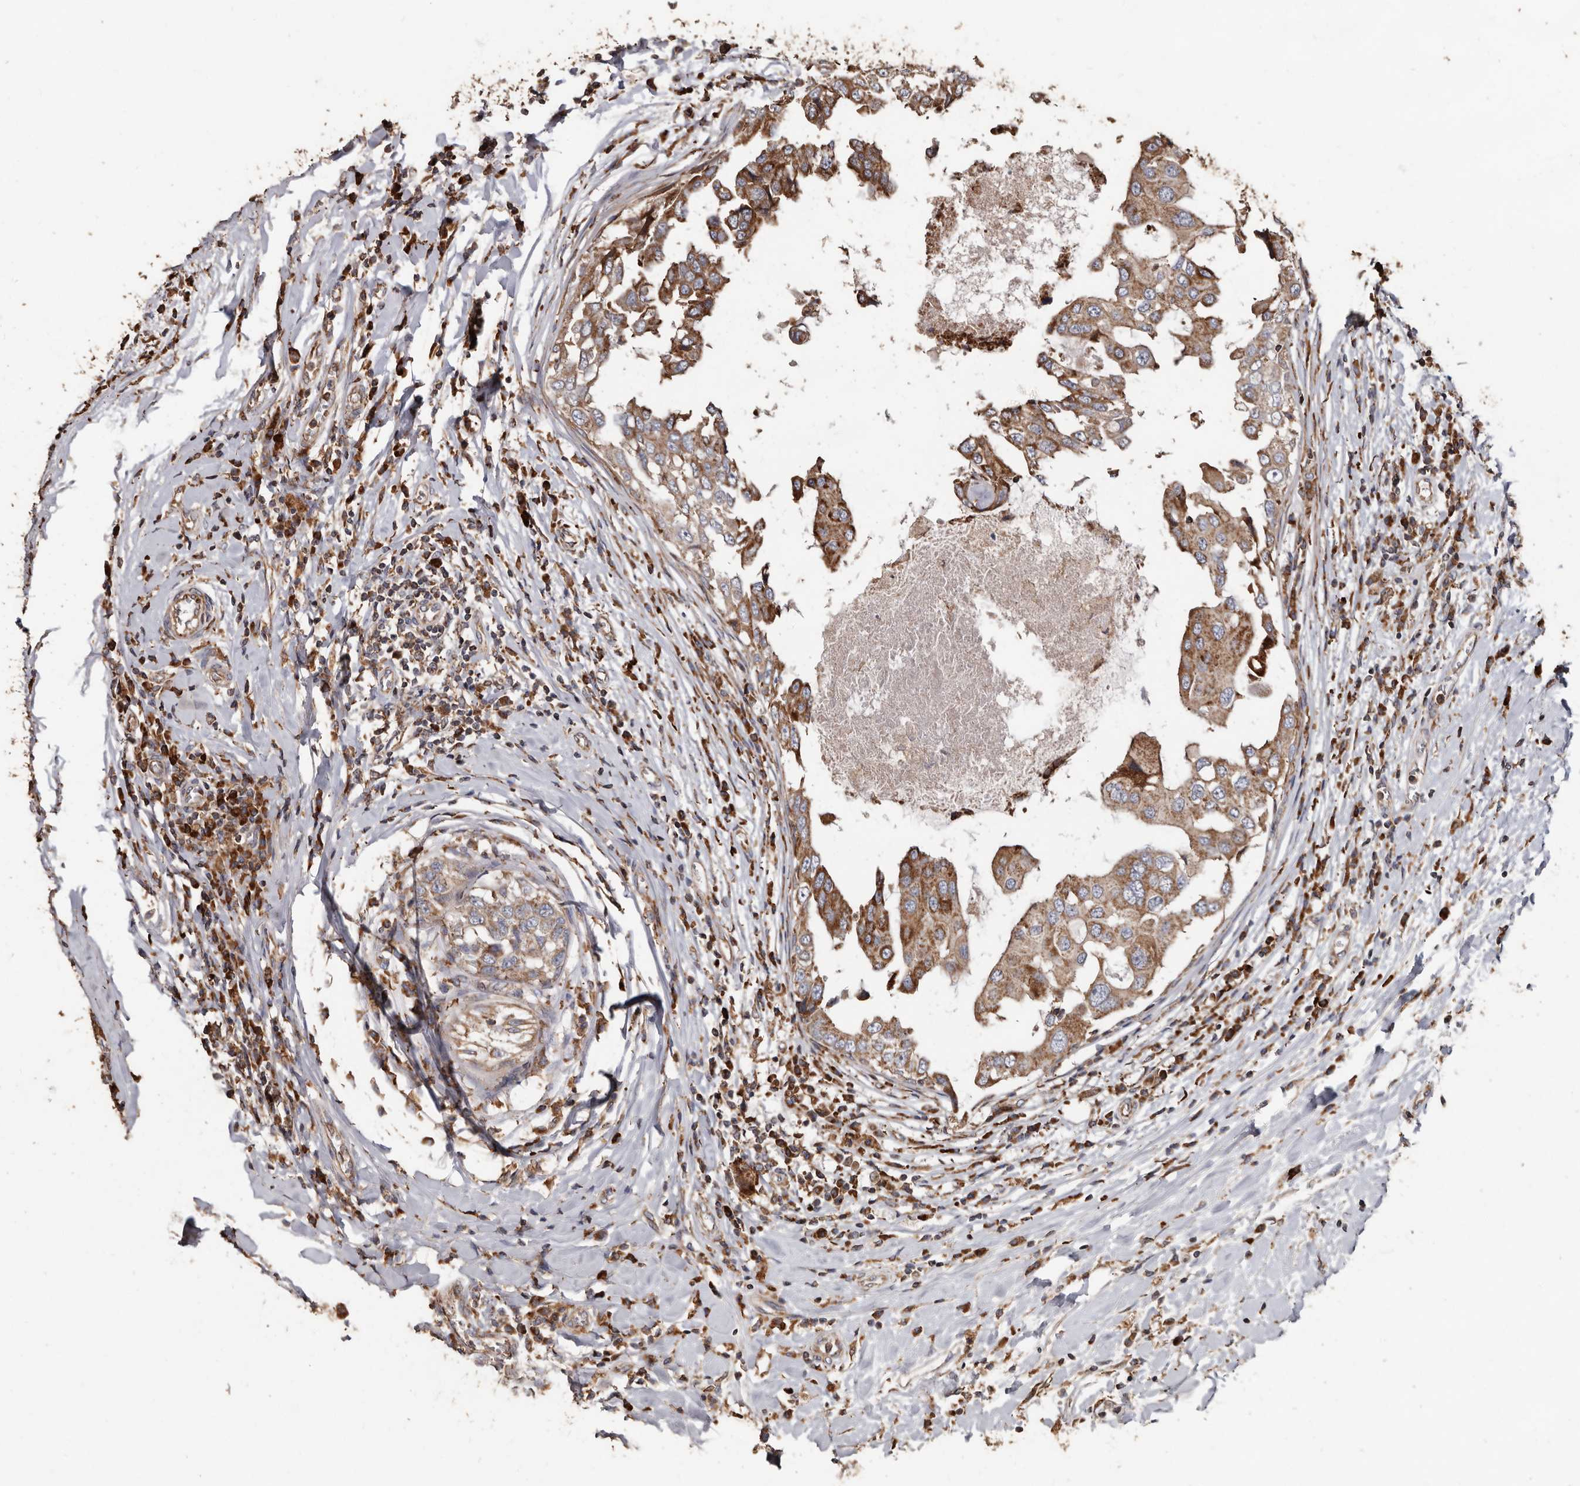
{"staining": {"intensity": "moderate", "quantity": ">75%", "location": "cytoplasmic/membranous"}, "tissue": "breast cancer", "cell_type": "Tumor cells", "image_type": "cancer", "snomed": [{"axis": "morphology", "description": "Duct carcinoma"}, {"axis": "topography", "description": "Breast"}], "caption": "Protein expression by immunohistochemistry demonstrates moderate cytoplasmic/membranous positivity in about >75% of tumor cells in breast invasive ductal carcinoma. Nuclei are stained in blue.", "gene": "OSGIN2", "patient": {"sex": "female", "age": 27}}